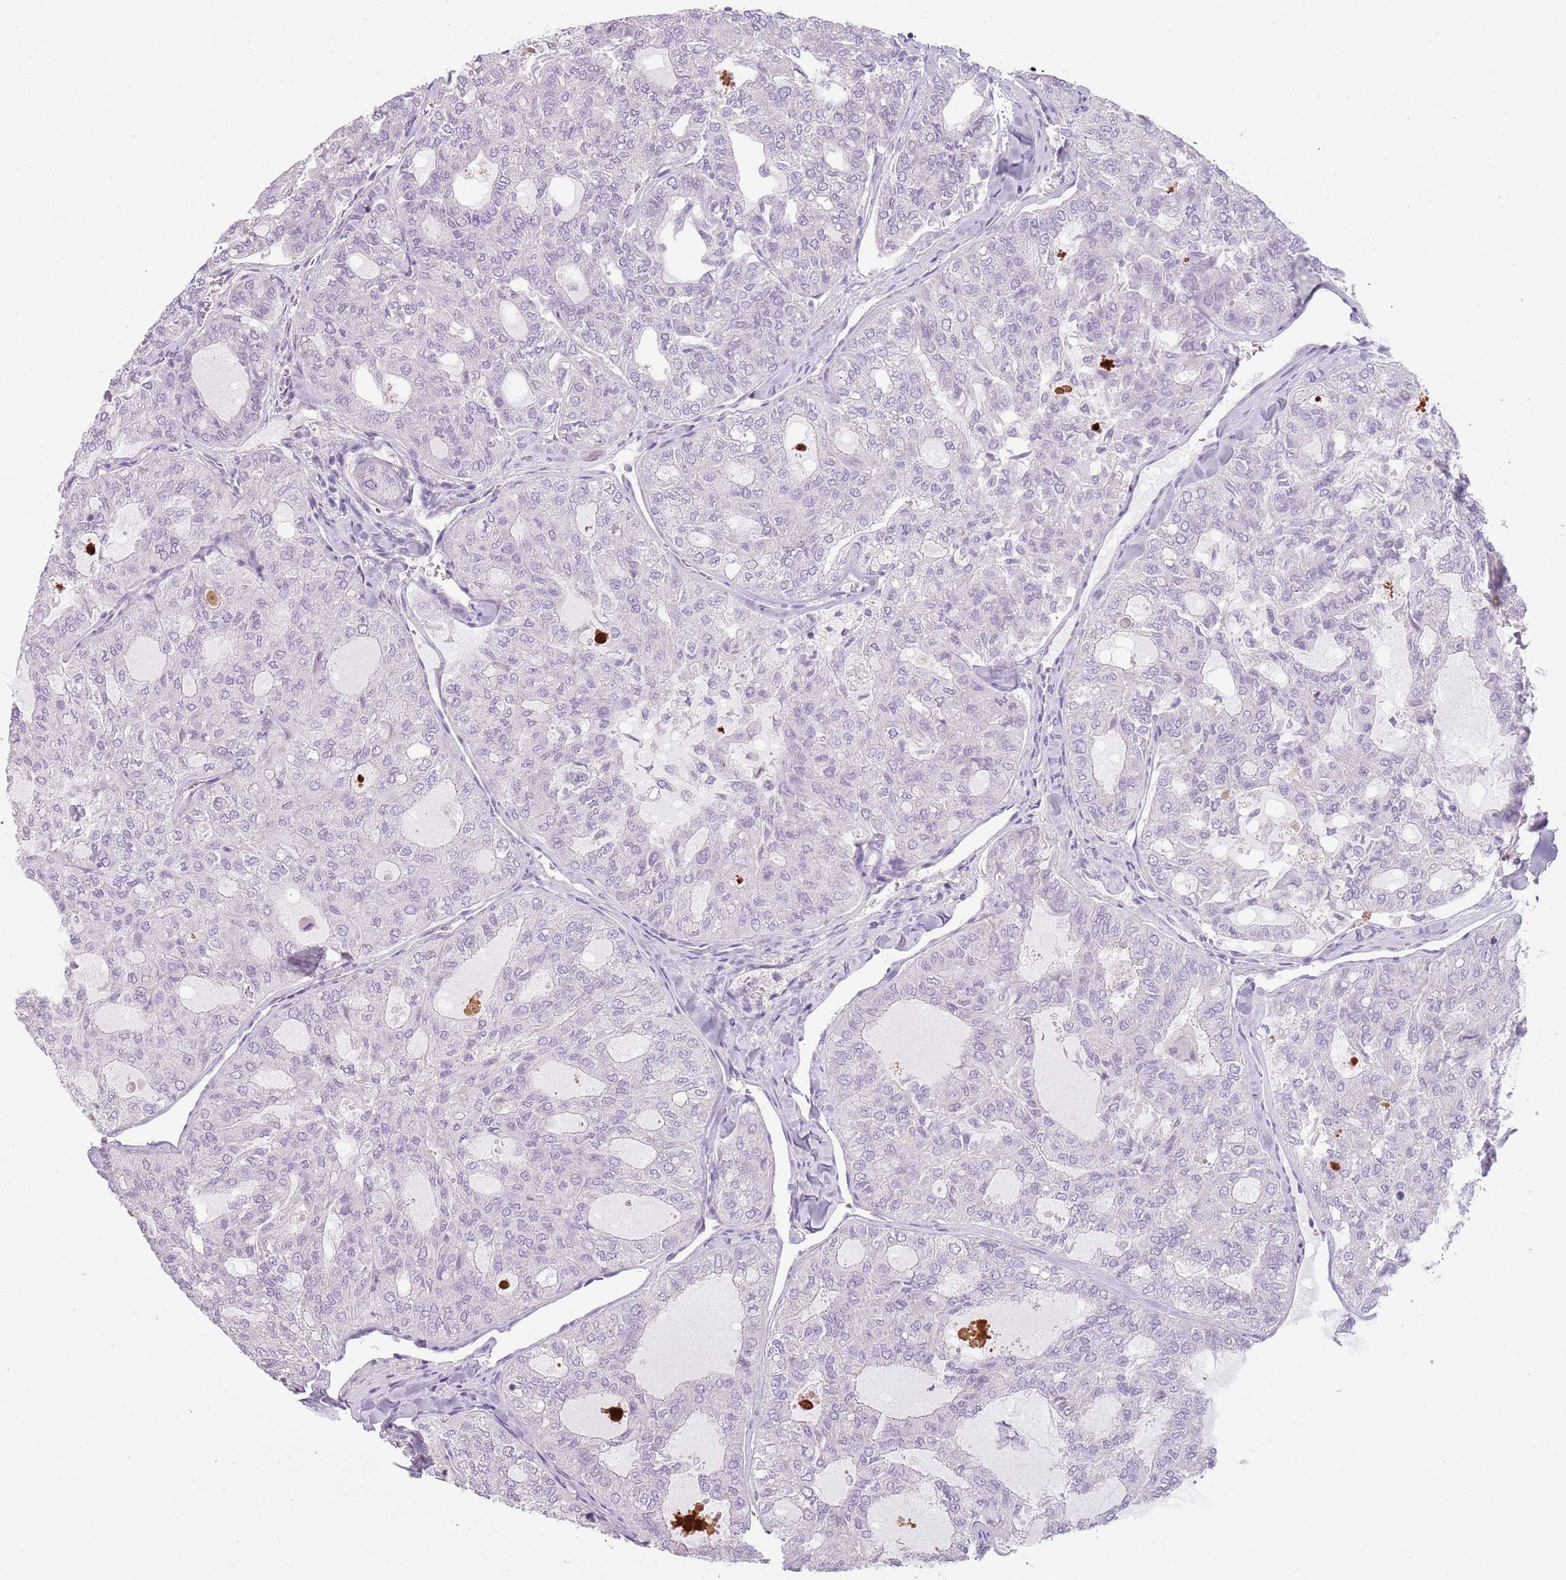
{"staining": {"intensity": "negative", "quantity": "none", "location": "none"}, "tissue": "thyroid cancer", "cell_type": "Tumor cells", "image_type": "cancer", "snomed": [{"axis": "morphology", "description": "Follicular adenoma carcinoma, NOS"}, {"axis": "topography", "description": "Thyroid gland"}], "caption": "High magnification brightfield microscopy of thyroid cancer stained with DAB (3,3'-diaminobenzidine) (brown) and counterstained with hematoxylin (blue): tumor cells show no significant positivity. (Brightfield microscopy of DAB immunohistochemistry at high magnification).", "gene": "PIEZO1", "patient": {"sex": "male", "age": 75}}